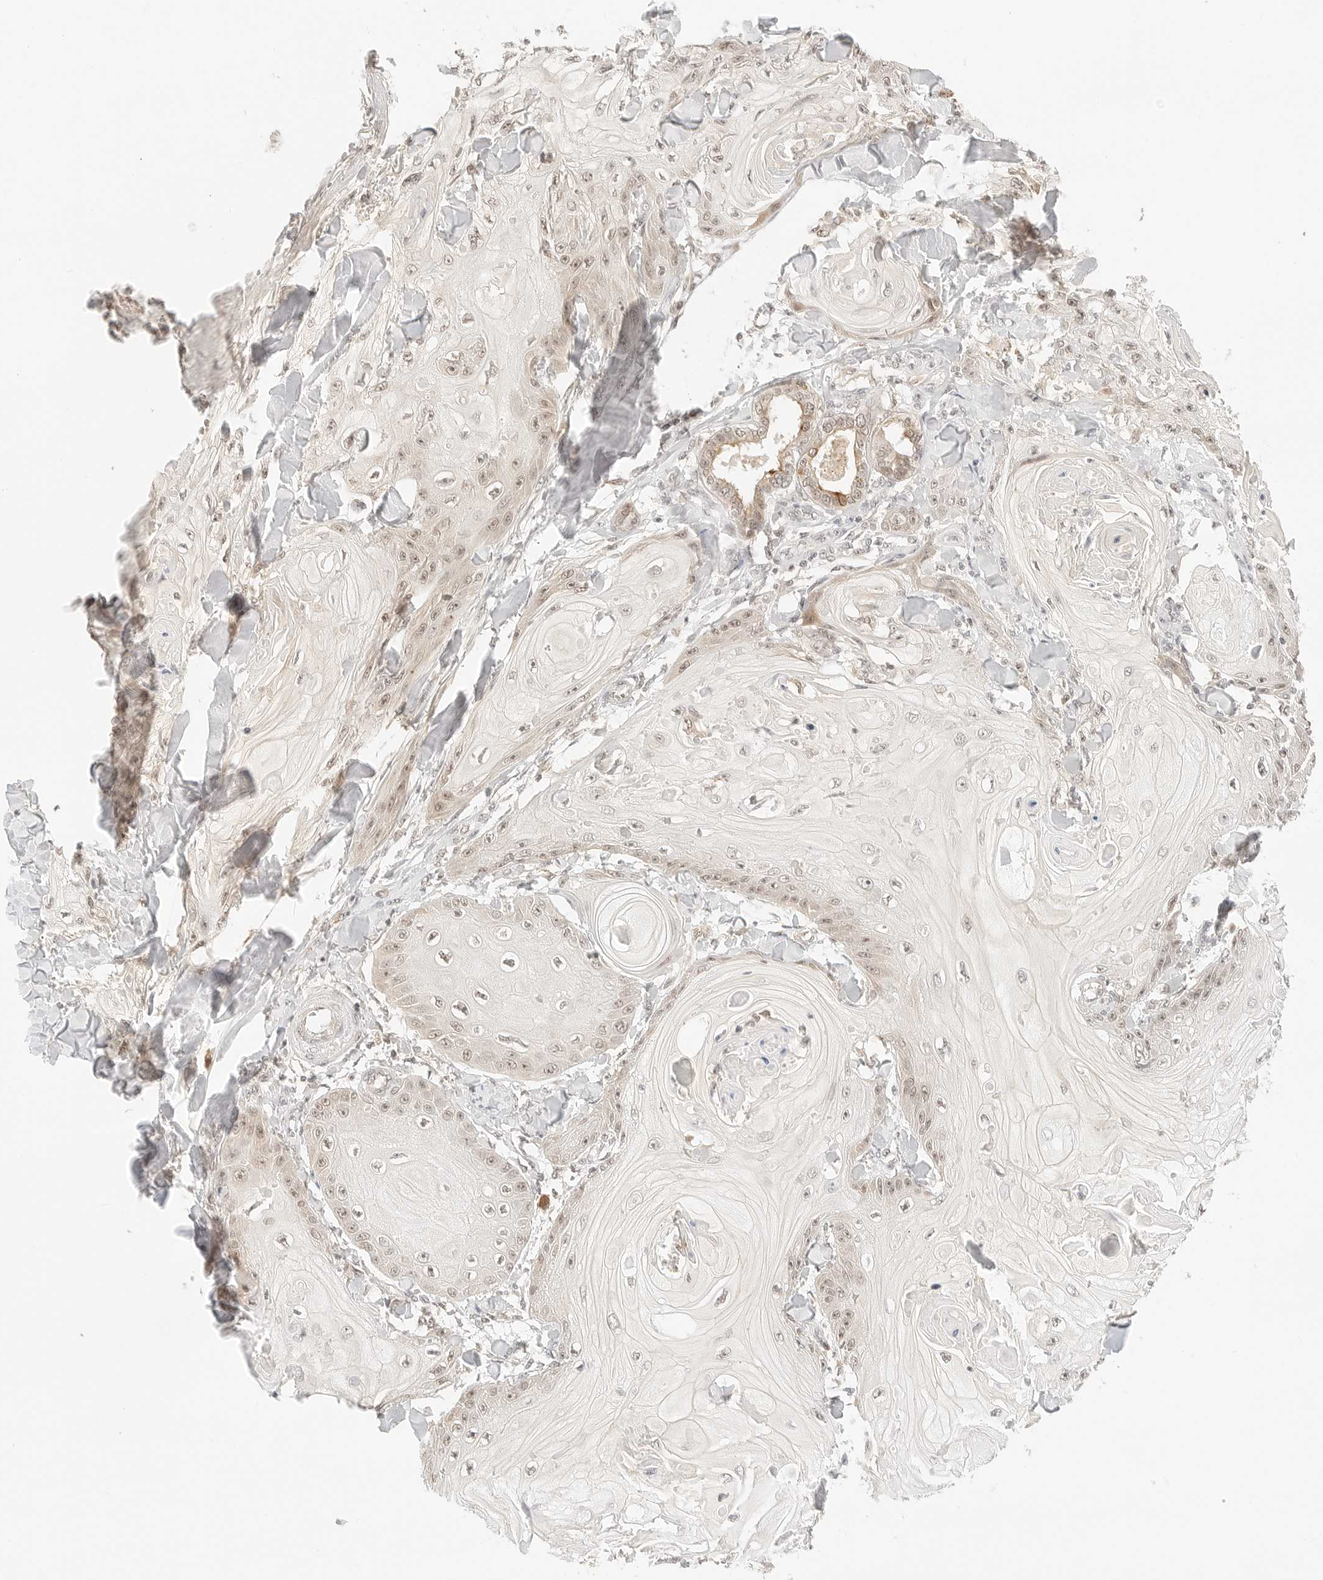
{"staining": {"intensity": "weak", "quantity": ">75%", "location": "nuclear"}, "tissue": "skin cancer", "cell_type": "Tumor cells", "image_type": "cancer", "snomed": [{"axis": "morphology", "description": "Squamous cell carcinoma, NOS"}, {"axis": "topography", "description": "Skin"}], "caption": "Immunohistochemical staining of human skin squamous cell carcinoma exhibits weak nuclear protein expression in approximately >75% of tumor cells.", "gene": "SEPTIN4", "patient": {"sex": "male", "age": 74}}